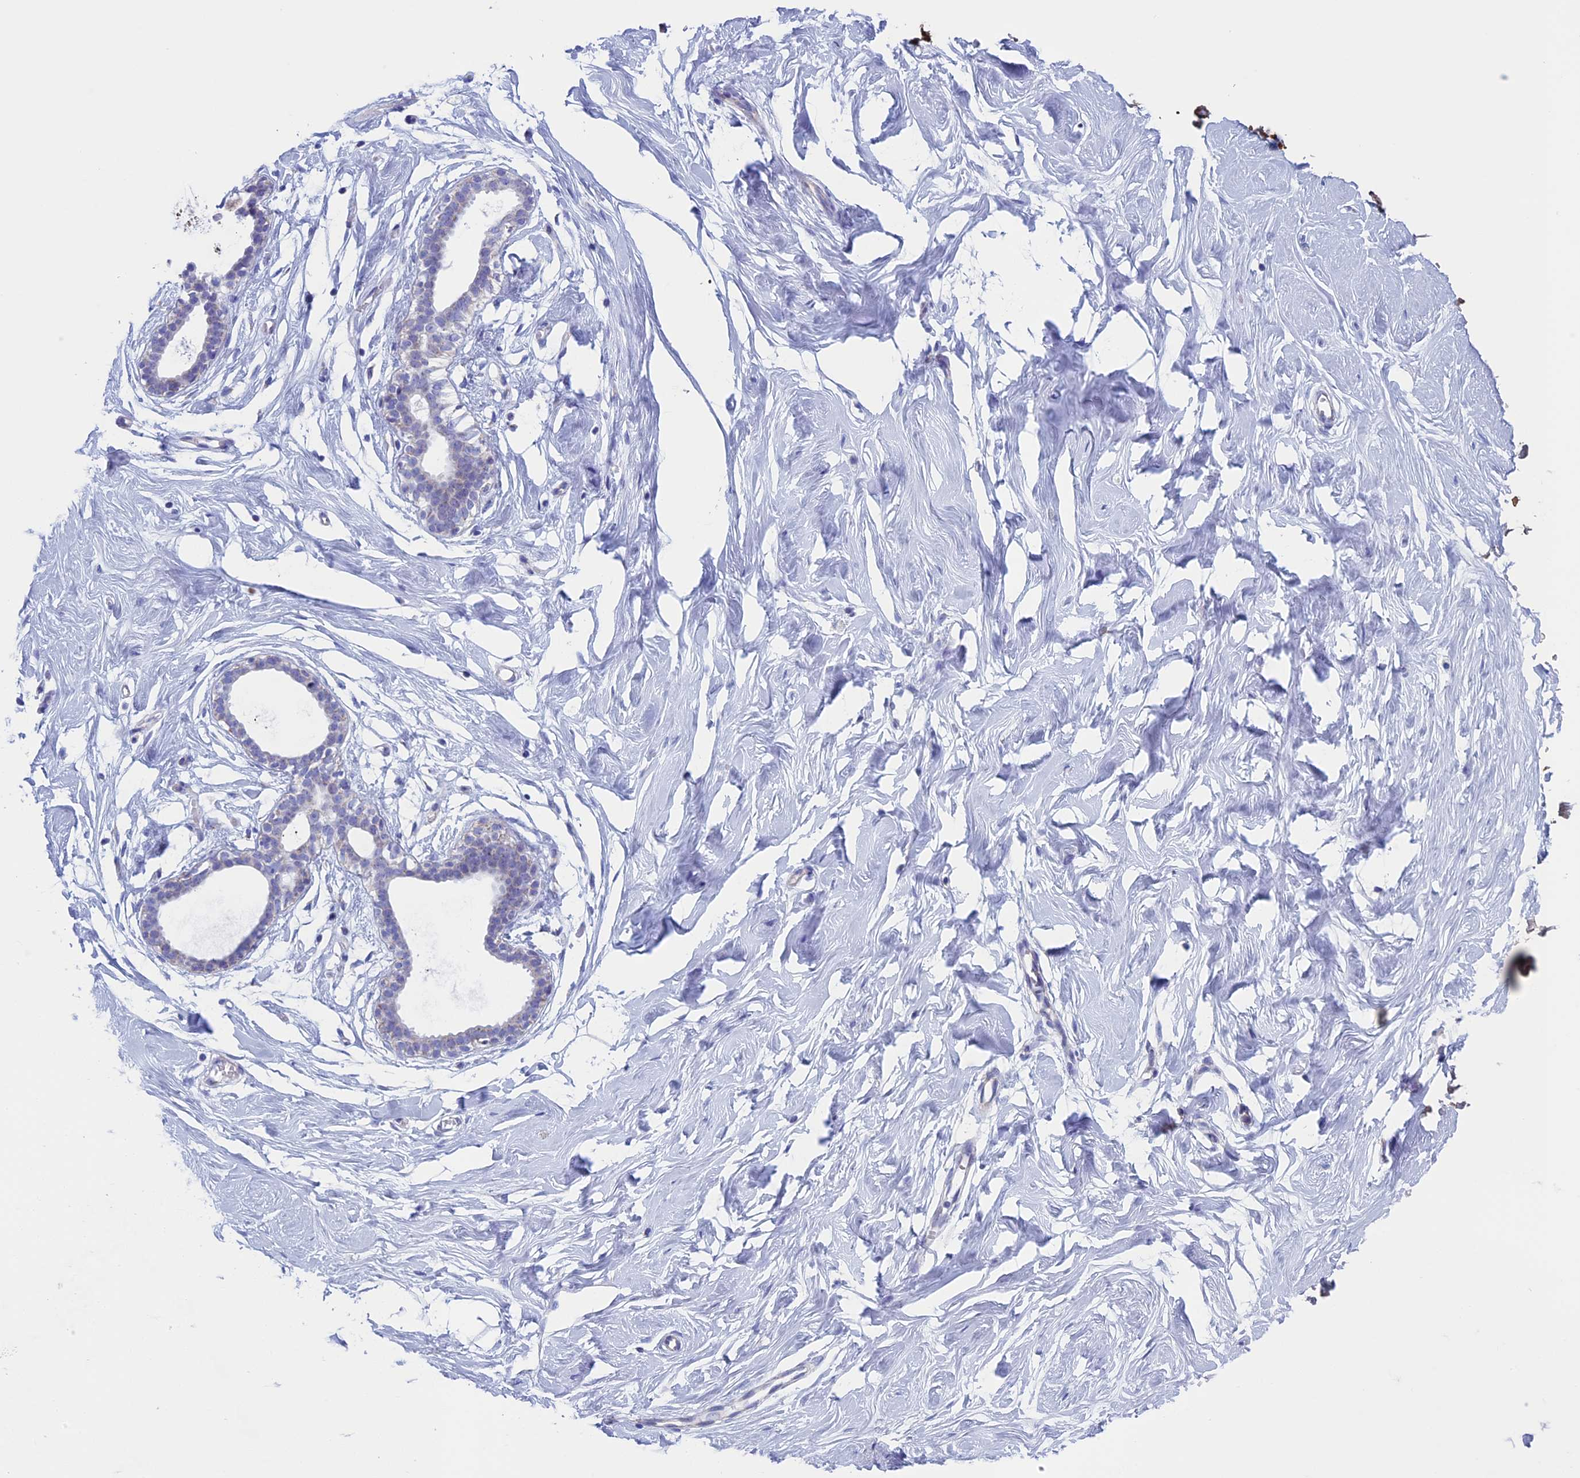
{"staining": {"intensity": "negative", "quantity": "none", "location": "none"}, "tissue": "breast", "cell_type": "Adipocytes", "image_type": "normal", "snomed": [{"axis": "morphology", "description": "Normal tissue, NOS"}, {"axis": "morphology", "description": "Adenoma, NOS"}, {"axis": "topography", "description": "Breast"}], "caption": "A high-resolution histopathology image shows IHC staining of benign breast, which shows no significant positivity in adipocytes. The staining was performed using DAB (3,3'-diaminobenzidine) to visualize the protein expression in brown, while the nuclei were stained in blue with hematoxylin (Magnification: 20x).", "gene": "NDUFB9", "patient": {"sex": "female", "age": 23}}